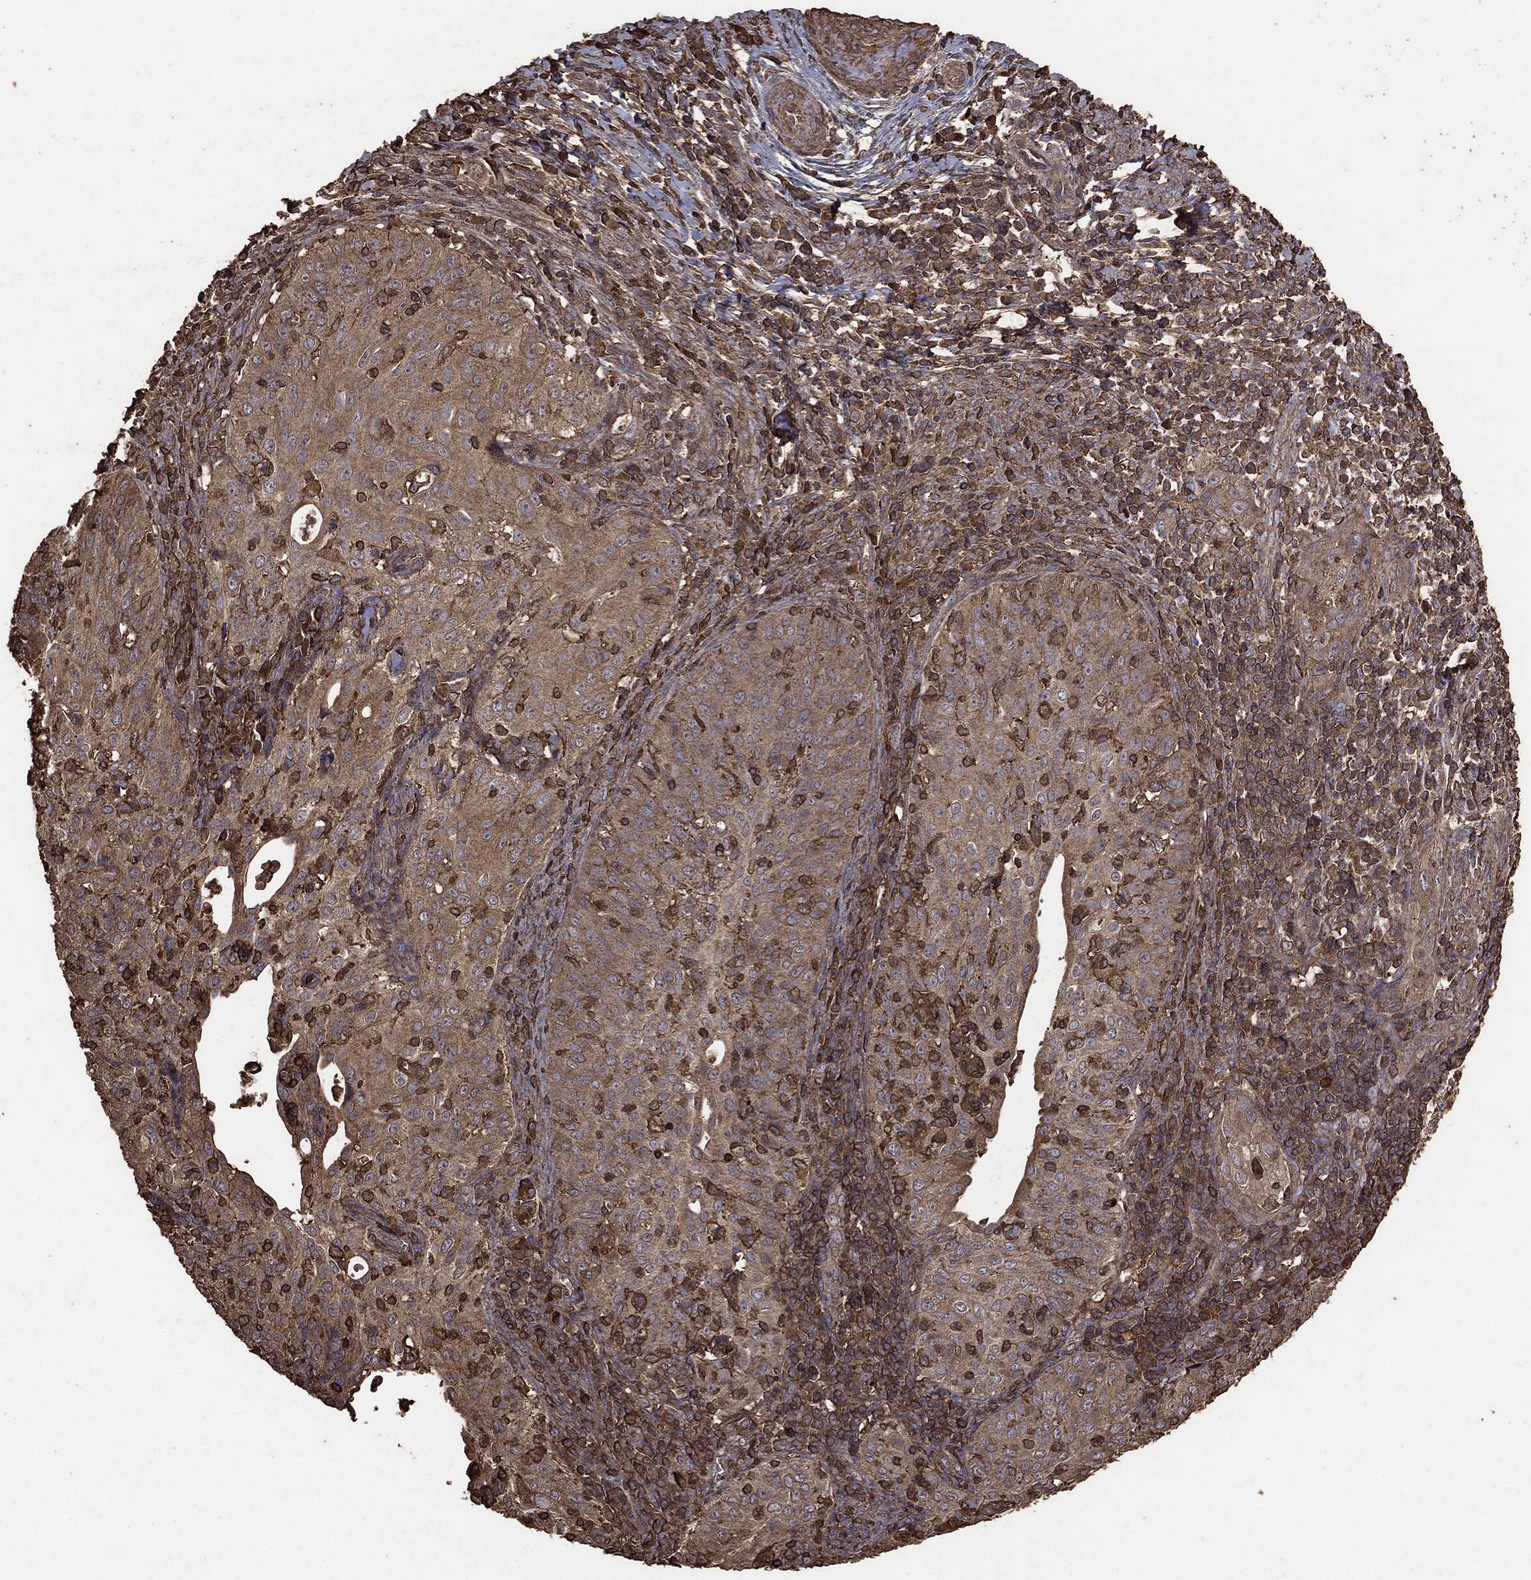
{"staining": {"intensity": "weak", "quantity": "25%-75%", "location": "cytoplasmic/membranous"}, "tissue": "cervical cancer", "cell_type": "Tumor cells", "image_type": "cancer", "snomed": [{"axis": "morphology", "description": "Squamous cell carcinoma, NOS"}, {"axis": "topography", "description": "Cervix"}], "caption": "Squamous cell carcinoma (cervical) stained with a brown dye exhibits weak cytoplasmic/membranous positive positivity in approximately 25%-75% of tumor cells.", "gene": "MTOR", "patient": {"sex": "female", "age": 30}}